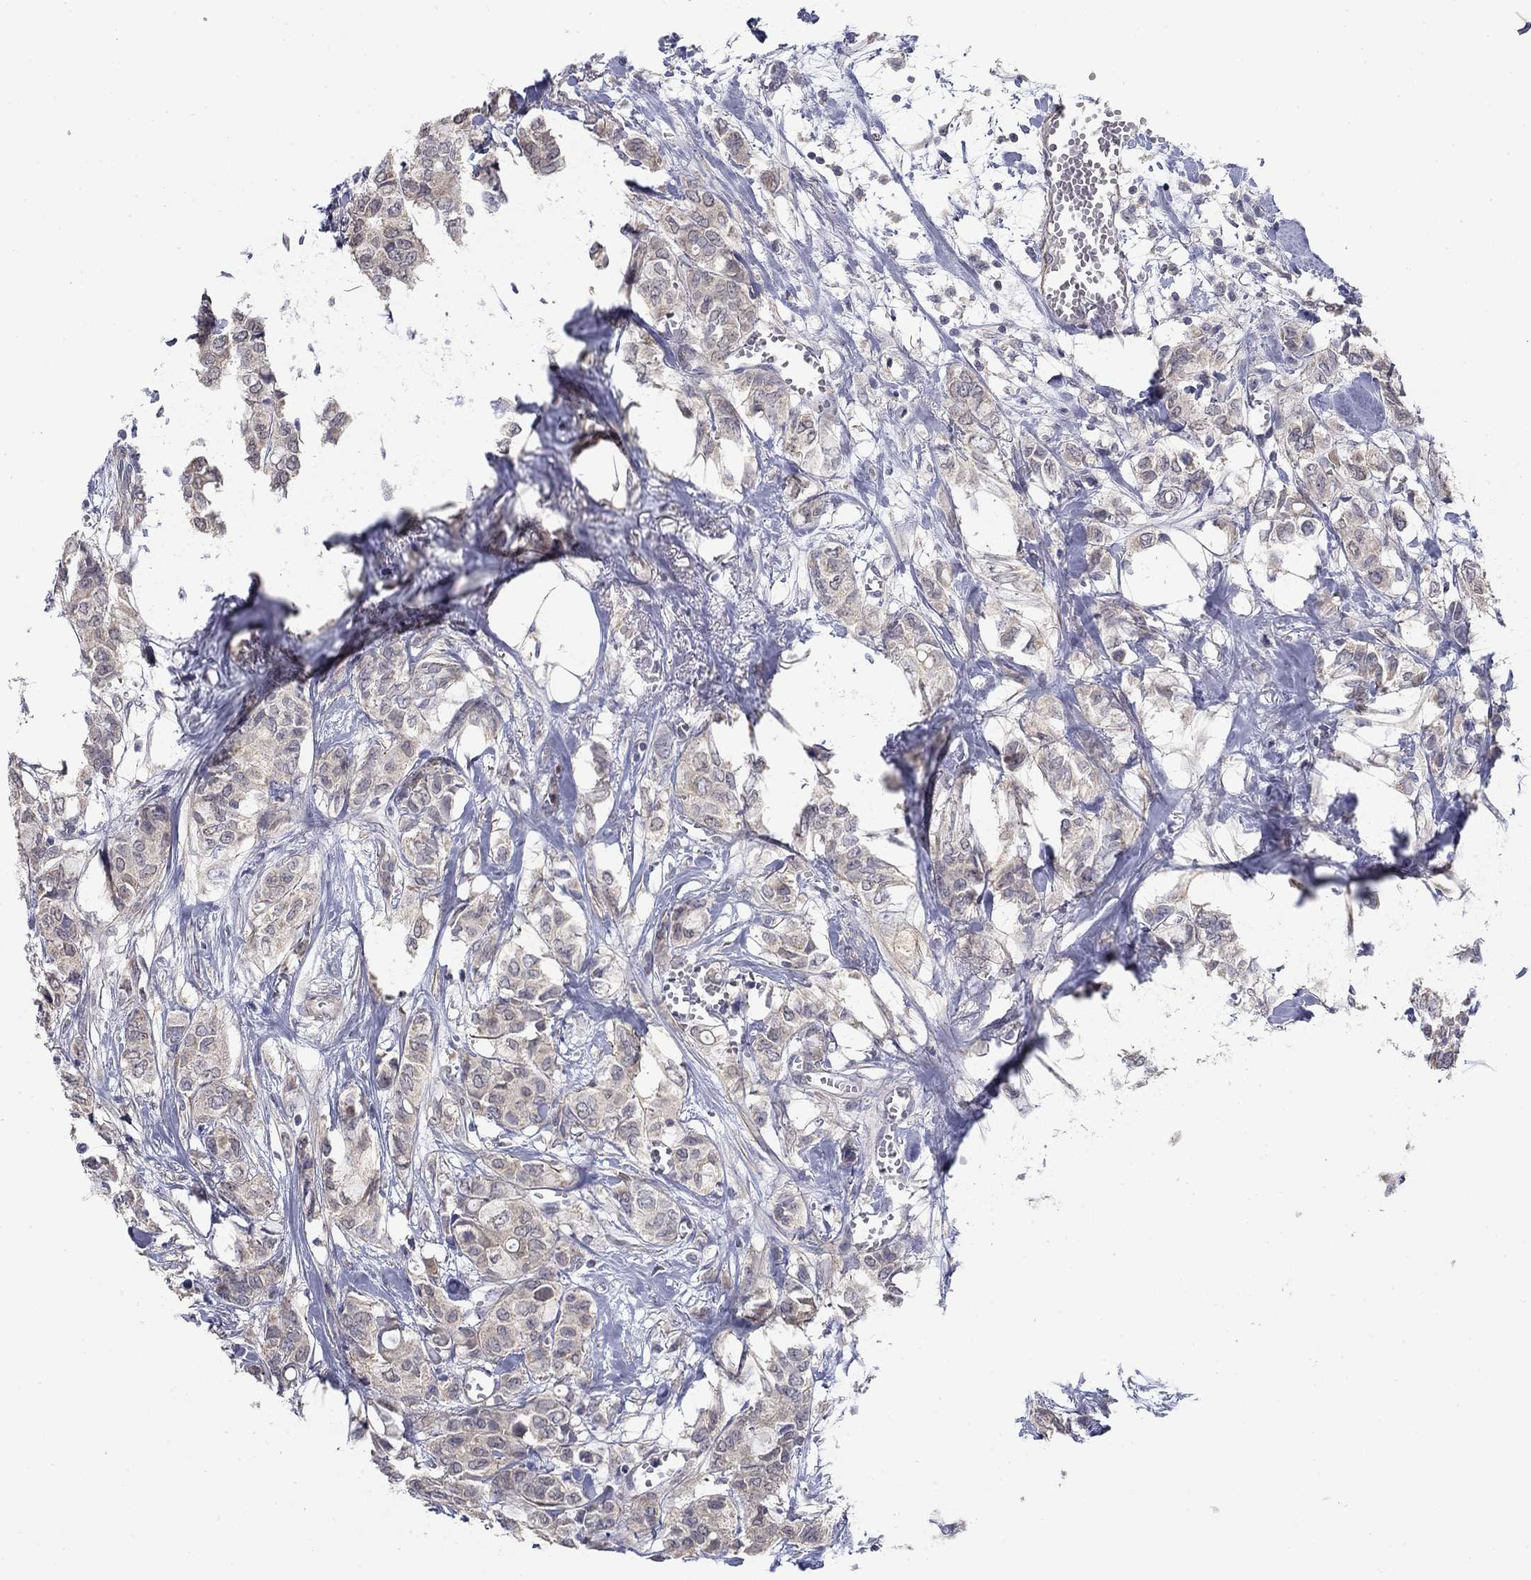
{"staining": {"intensity": "negative", "quantity": "none", "location": "none"}, "tissue": "breast cancer", "cell_type": "Tumor cells", "image_type": "cancer", "snomed": [{"axis": "morphology", "description": "Duct carcinoma"}, {"axis": "topography", "description": "Breast"}], "caption": "Tumor cells are negative for brown protein staining in intraductal carcinoma (breast).", "gene": "GRK7", "patient": {"sex": "female", "age": 85}}